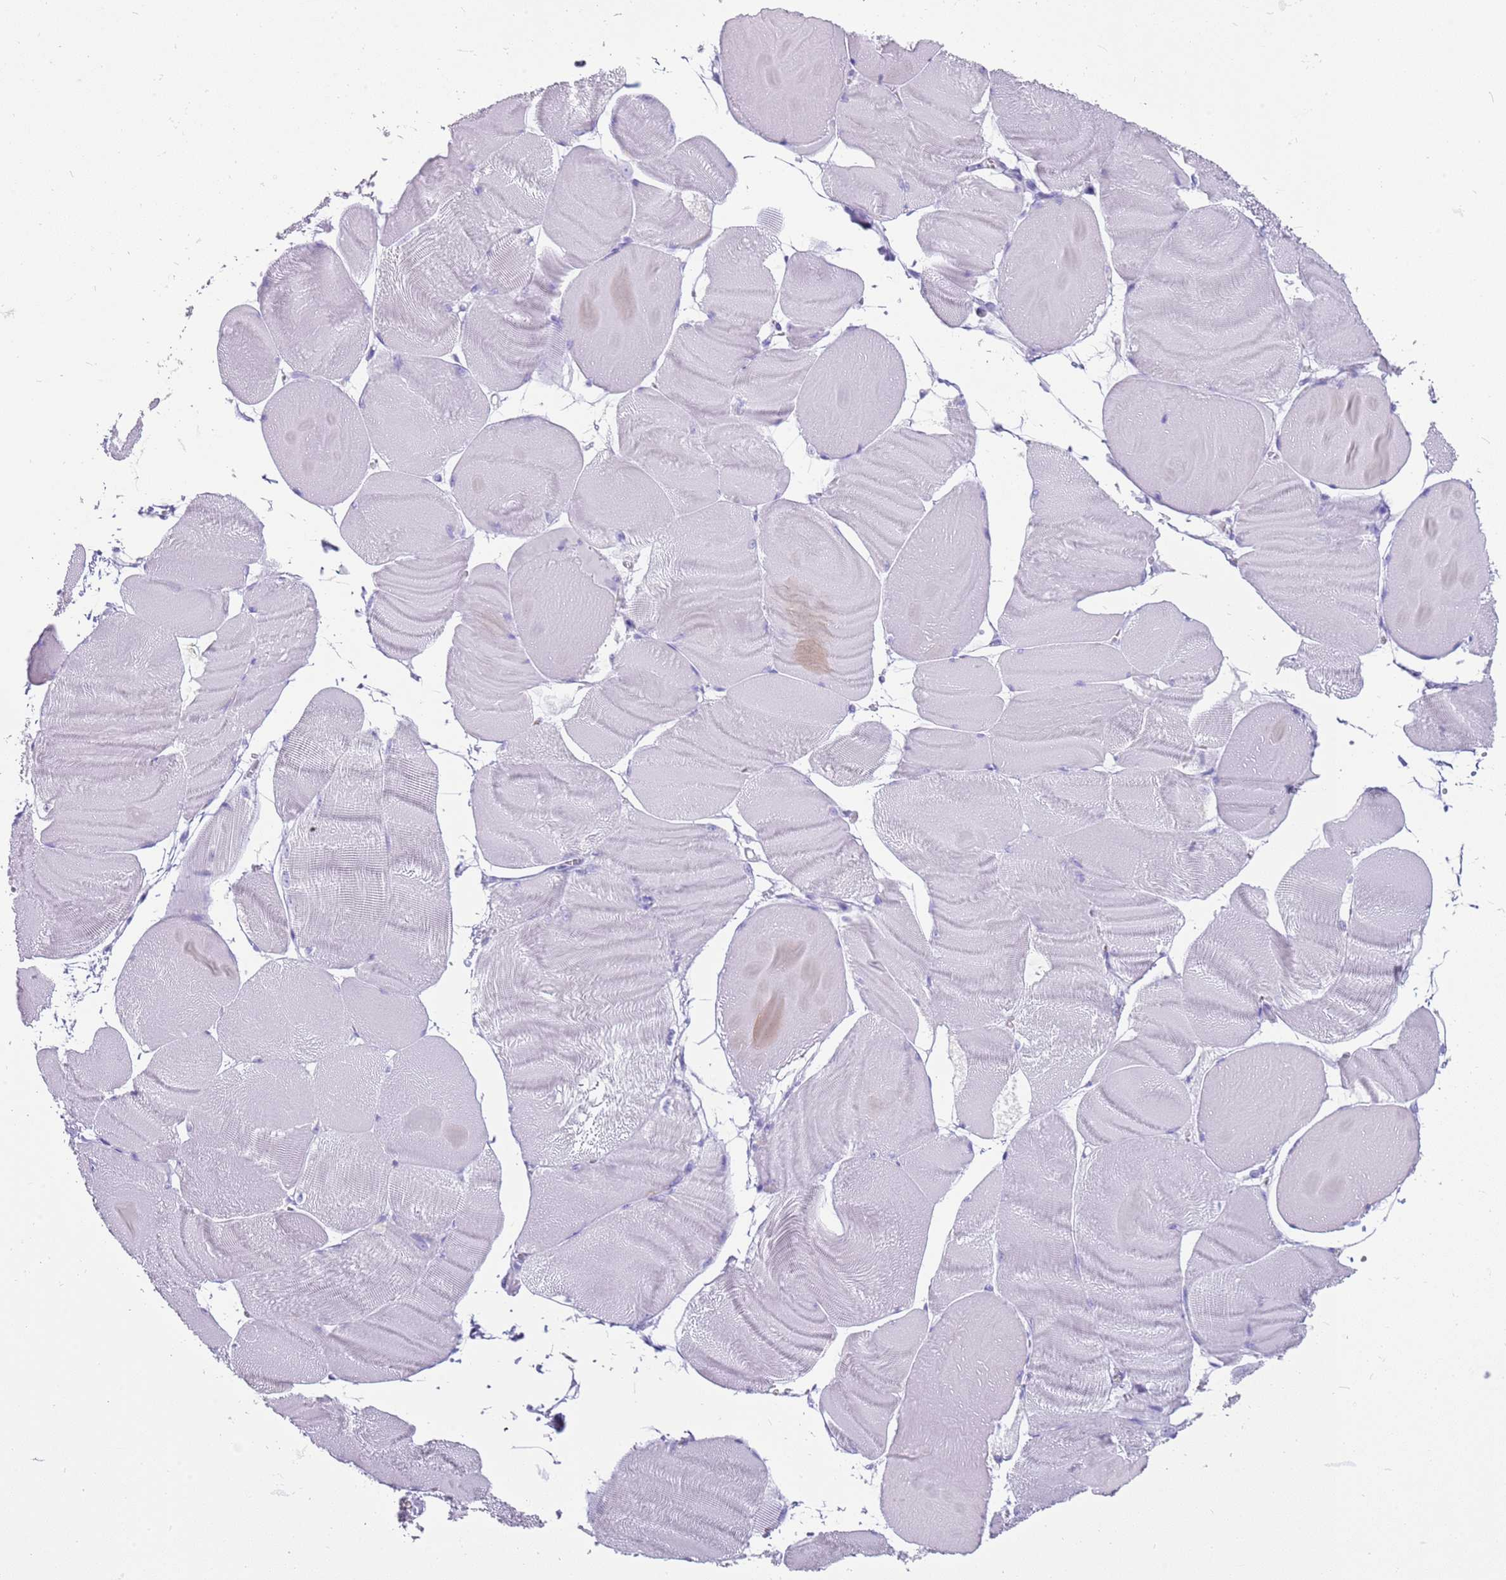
{"staining": {"intensity": "negative", "quantity": "none", "location": "none"}, "tissue": "skeletal muscle", "cell_type": "Myocytes", "image_type": "normal", "snomed": [{"axis": "morphology", "description": "Normal tissue, NOS"}, {"axis": "morphology", "description": "Basal cell carcinoma"}, {"axis": "topography", "description": "Skeletal muscle"}], "caption": "Skeletal muscle stained for a protein using immunohistochemistry (IHC) demonstrates no expression myocytes.", "gene": "ENSG00000271254", "patient": {"sex": "female", "age": 64}}